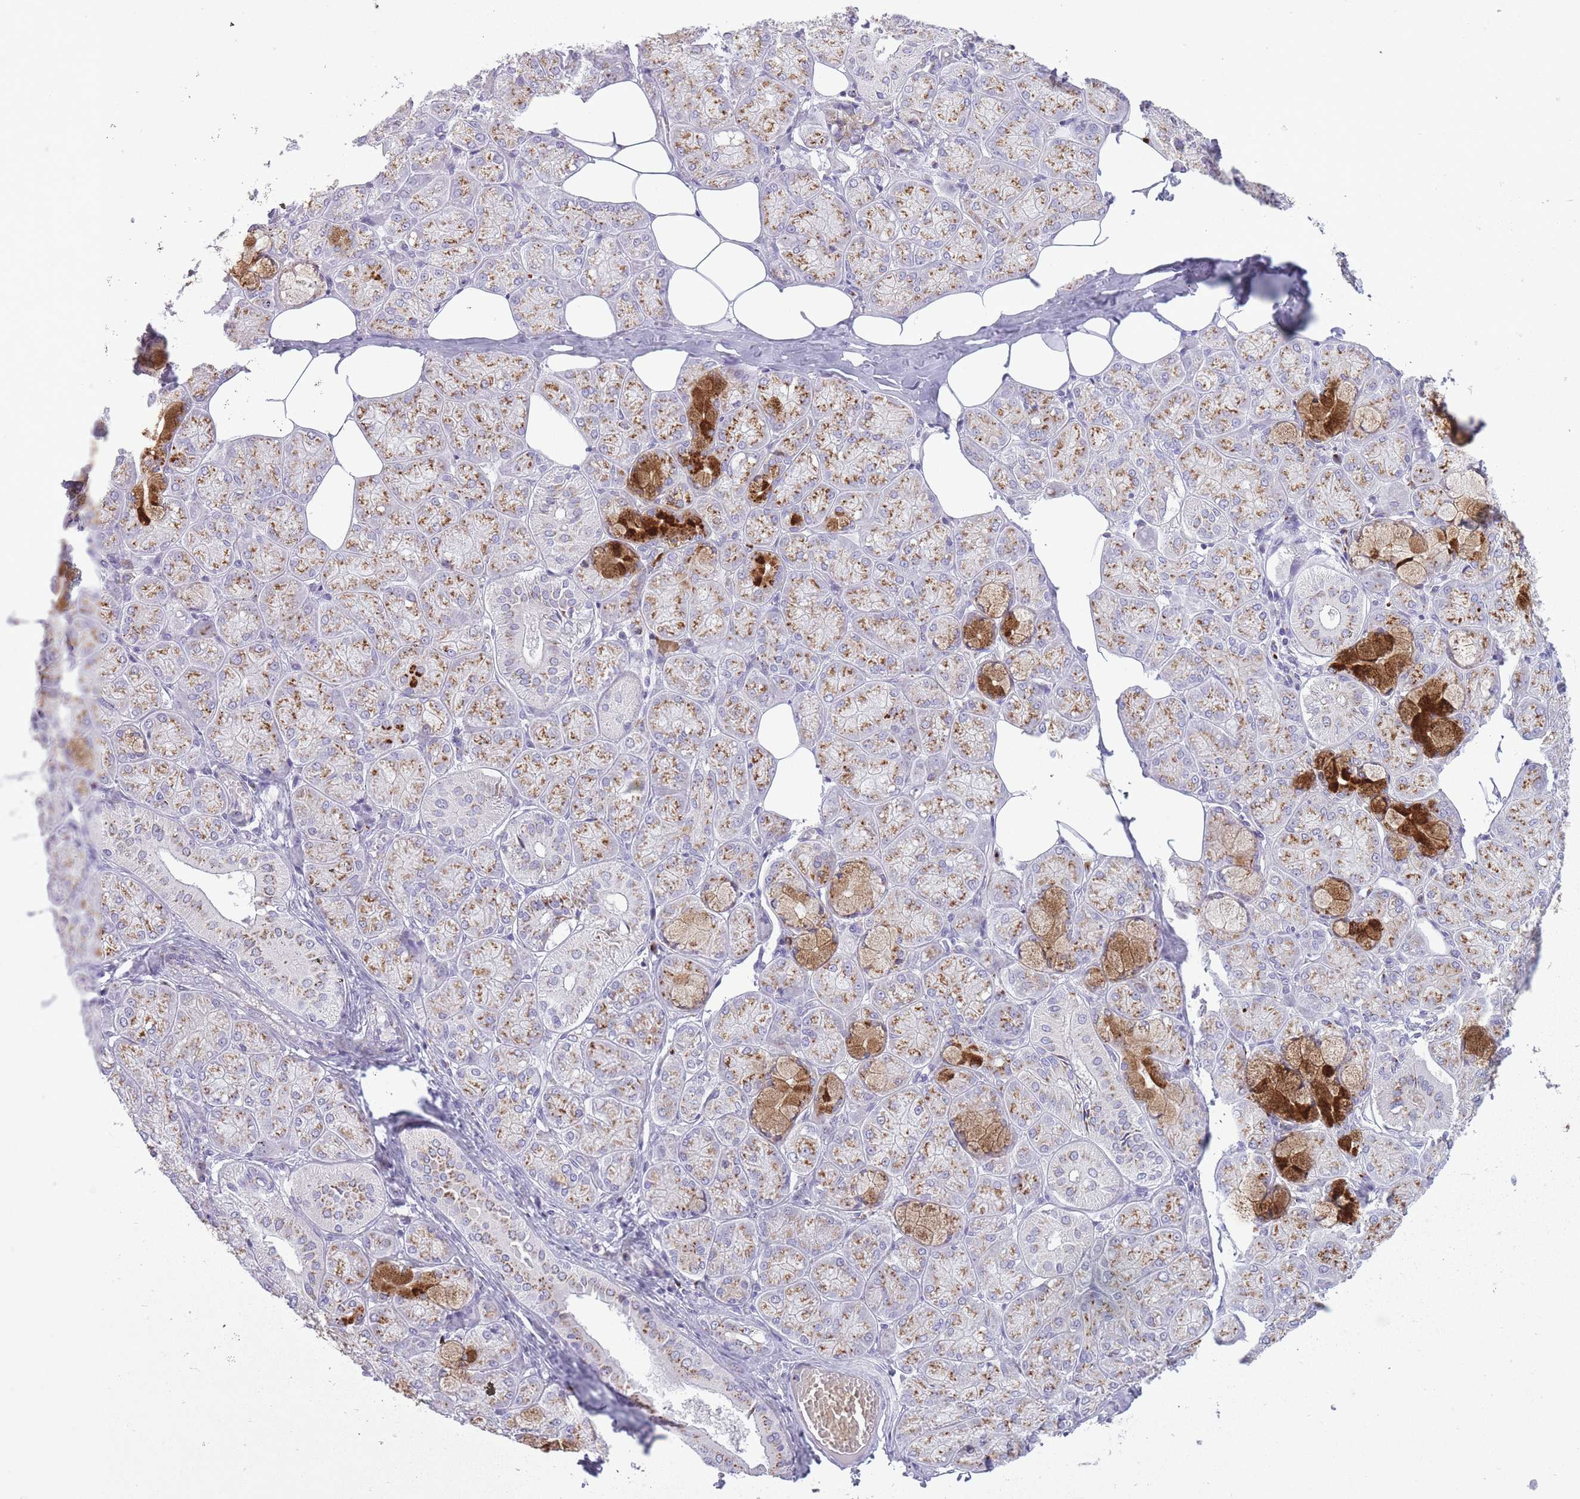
{"staining": {"intensity": "moderate", "quantity": ">75%", "location": "cytoplasmic/membranous"}, "tissue": "salivary gland", "cell_type": "Glandular cells", "image_type": "normal", "snomed": [{"axis": "morphology", "description": "Normal tissue, NOS"}, {"axis": "topography", "description": "Salivary gland"}], "caption": "This photomicrograph reveals normal salivary gland stained with immunohistochemistry (IHC) to label a protein in brown. The cytoplasmic/membranous of glandular cells show moderate positivity for the protein. Nuclei are counter-stained blue.", "gene": "B4GALT2", "patient": {"sex": "male", "age": 74}}